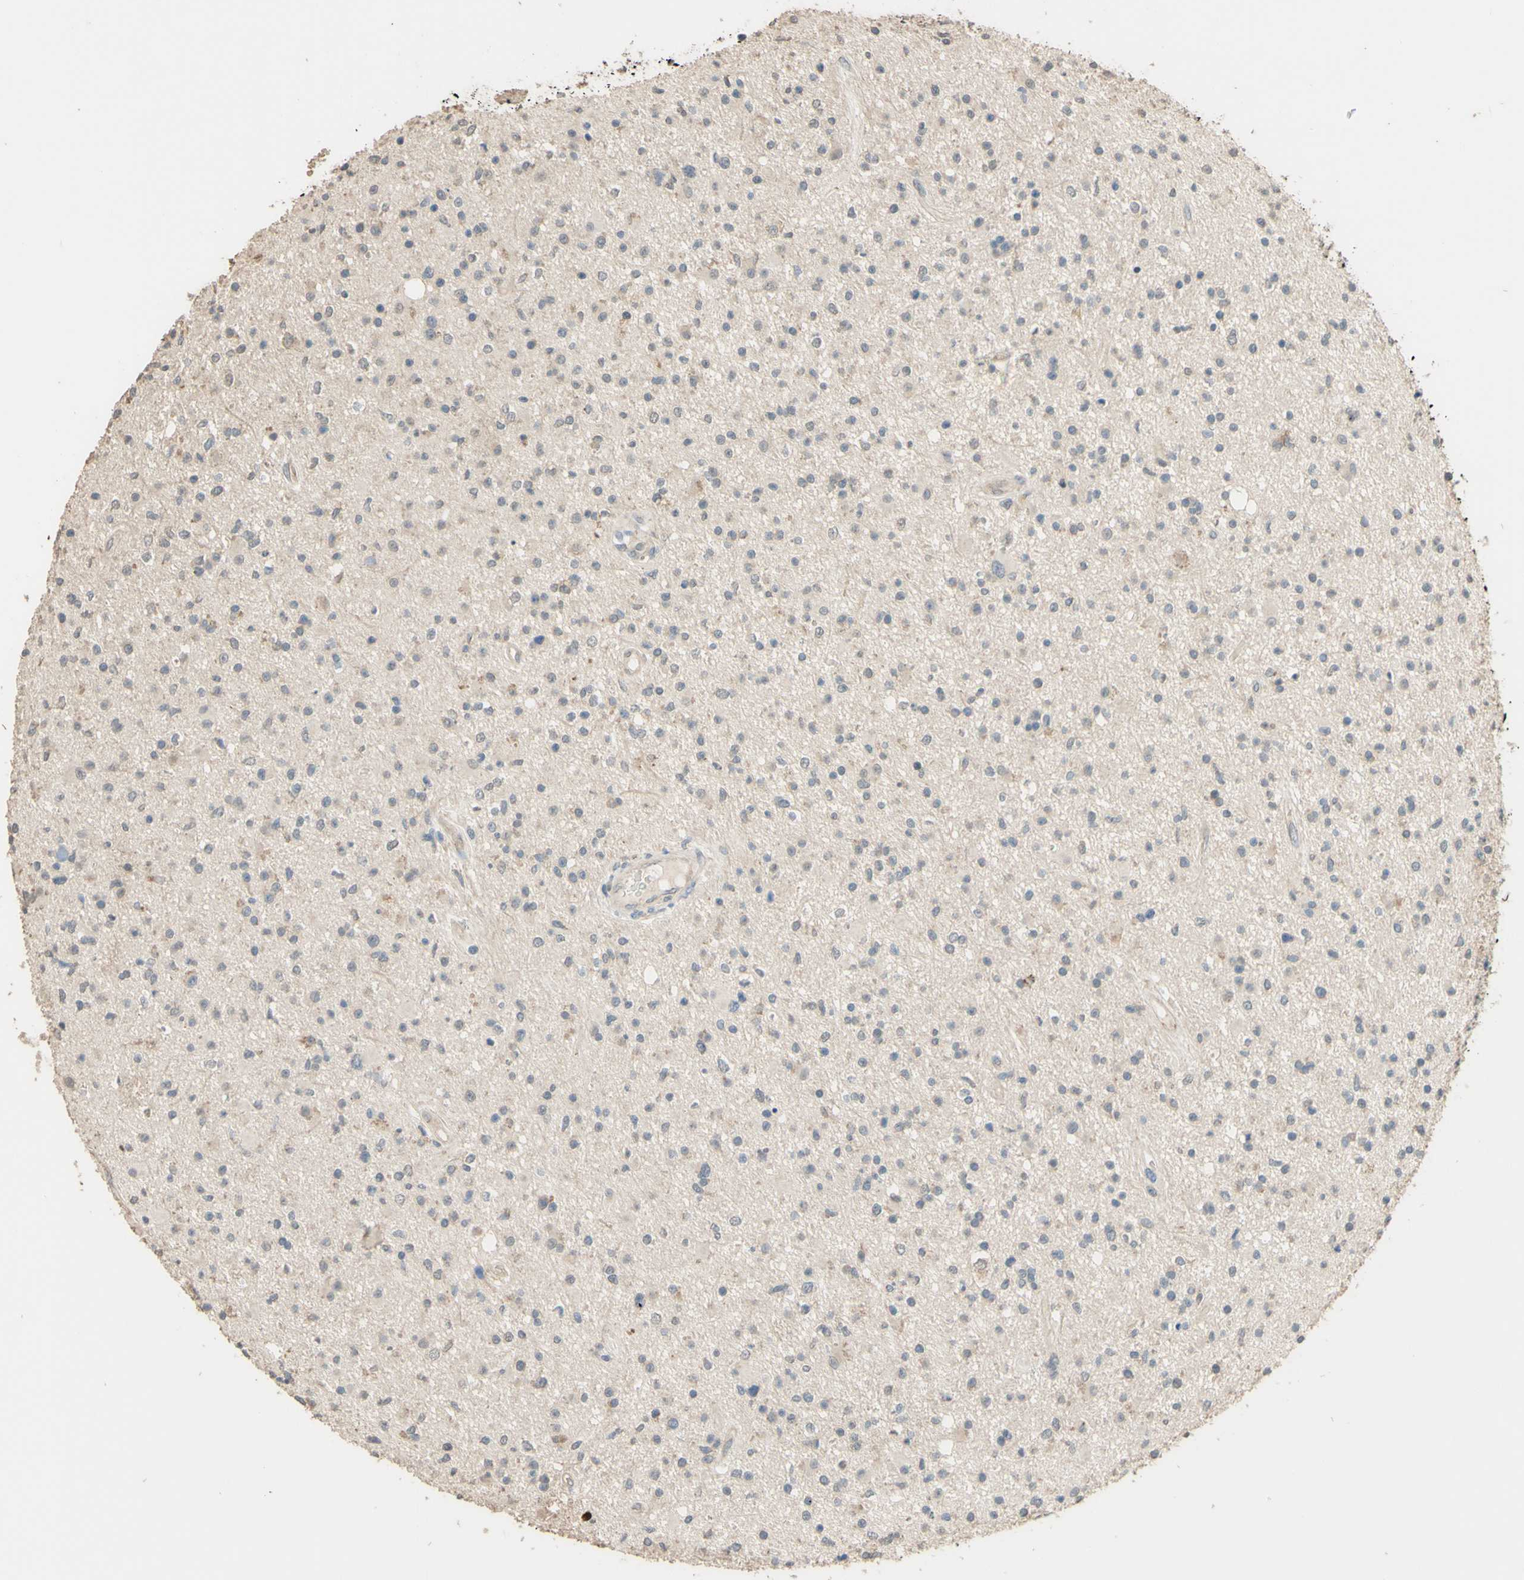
{"staining": {"intensity": "negative", "quantity": "none", "location": "none"}, "tissue": "glioma", "cell_type": "Tumor cells", "image_type": "cancer", "snomed": [{"axis": "morphology", "description": "Glioma, malignant, High grade"}, {"axis": "topography", "description": "Brain"}], "caption": "DAB immunohistochemical staining of human glioma demonstrates no significant expression in tumor cells. (DAB IHC visualized using brightfield microscopy, high magnification).", "gene": "SMIM19", "patient": {"sex": "male", "age": 33}}